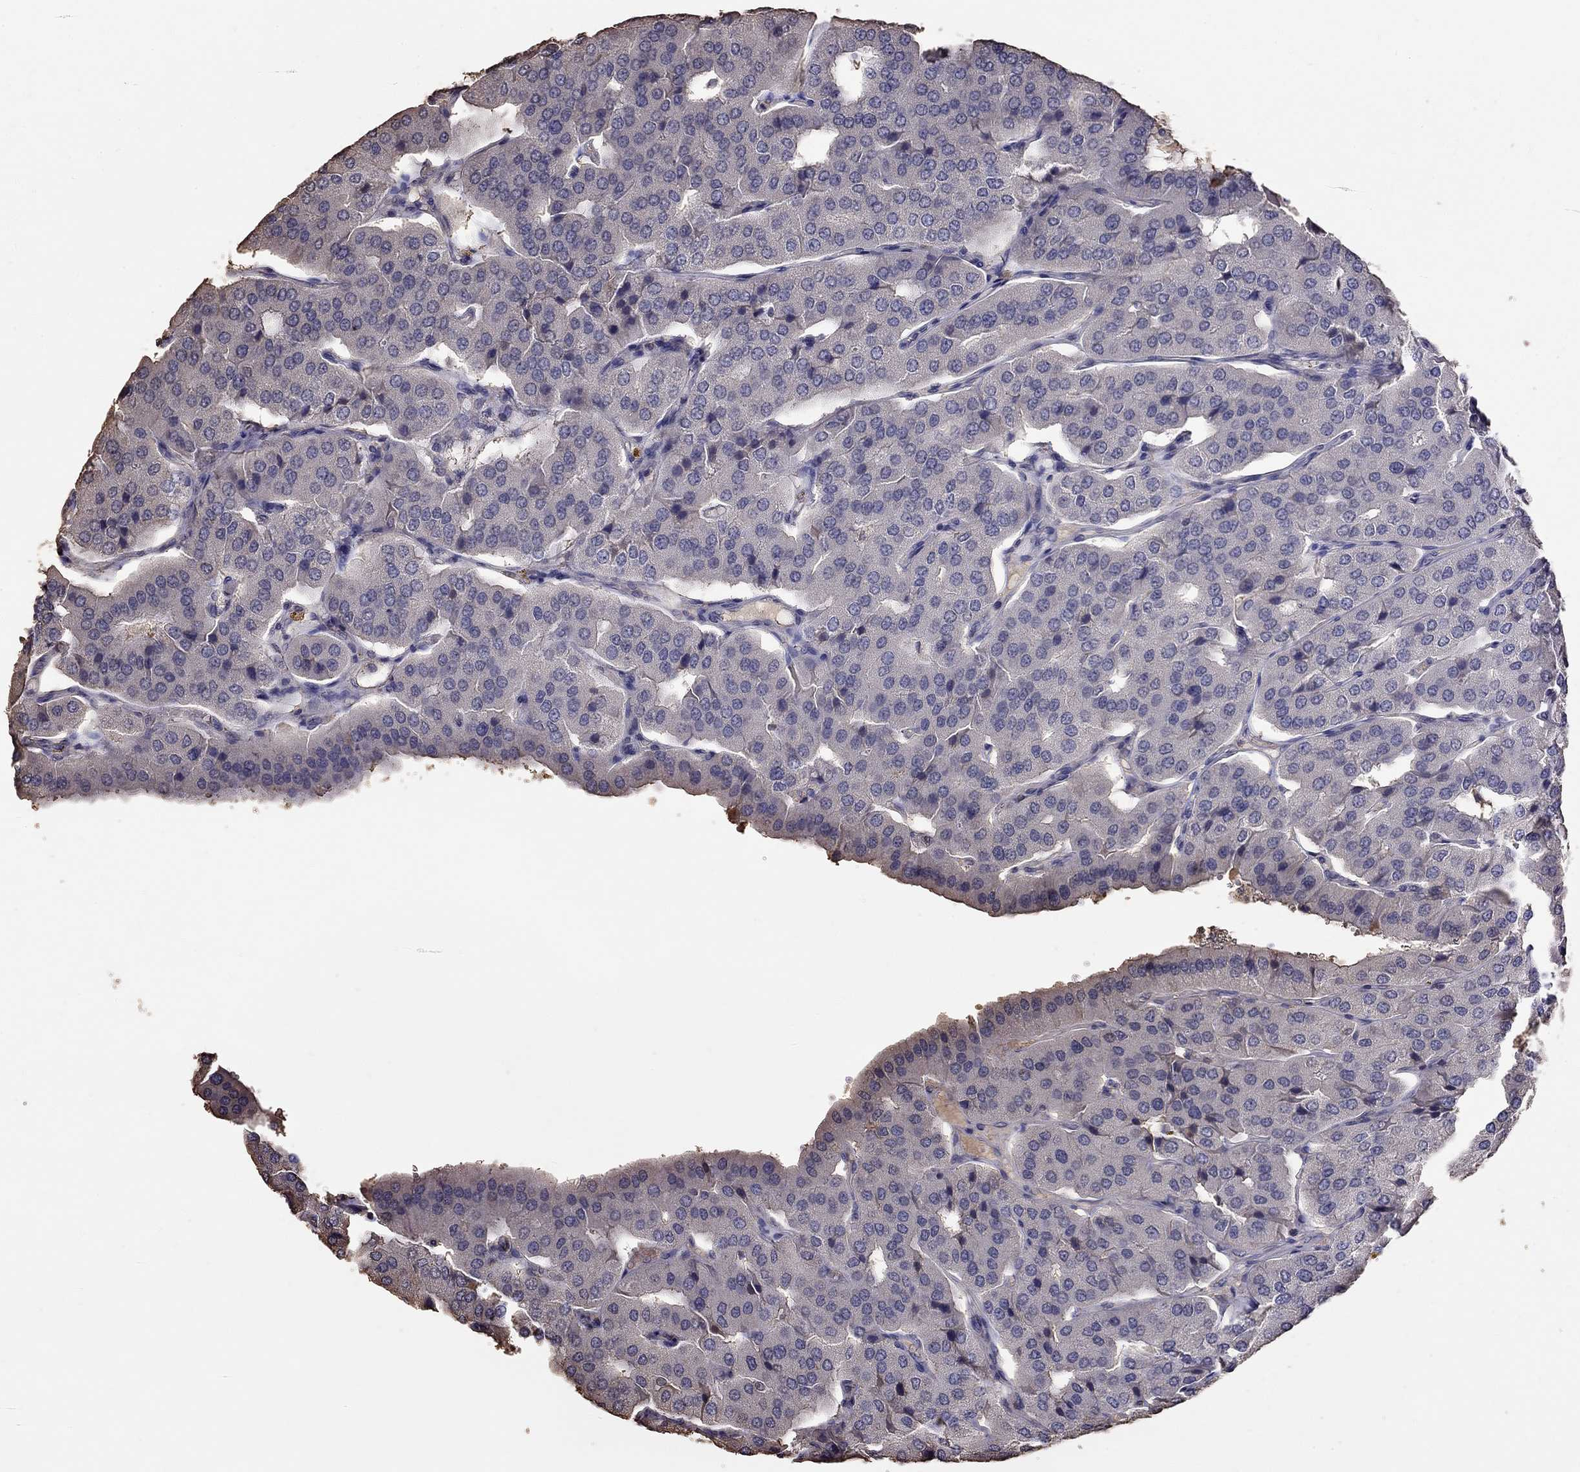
{"staining": {"intensity": "weak", "quantity": "<25%", "location": "cytoplasmic/membranous"}, "tissue": "parathyroid gland", "cell_type": "Glandular cells", "image_type": "normal", "snomed": [{"axis": "morphology", "description": "Normal tissue, NOS"}, {"axis": "morphology", "description": "Adenoma, NOS"}, {"axis": "topography", "description": "Parathyroid gland"}], "caption": "A histopathology image of human parathyroid gland is negative for staining in glandular cells. (IHC, brightfield microscopy, high magnification).", "gene": "SUN3", "patient": {"sex": "female", "age": 86}}